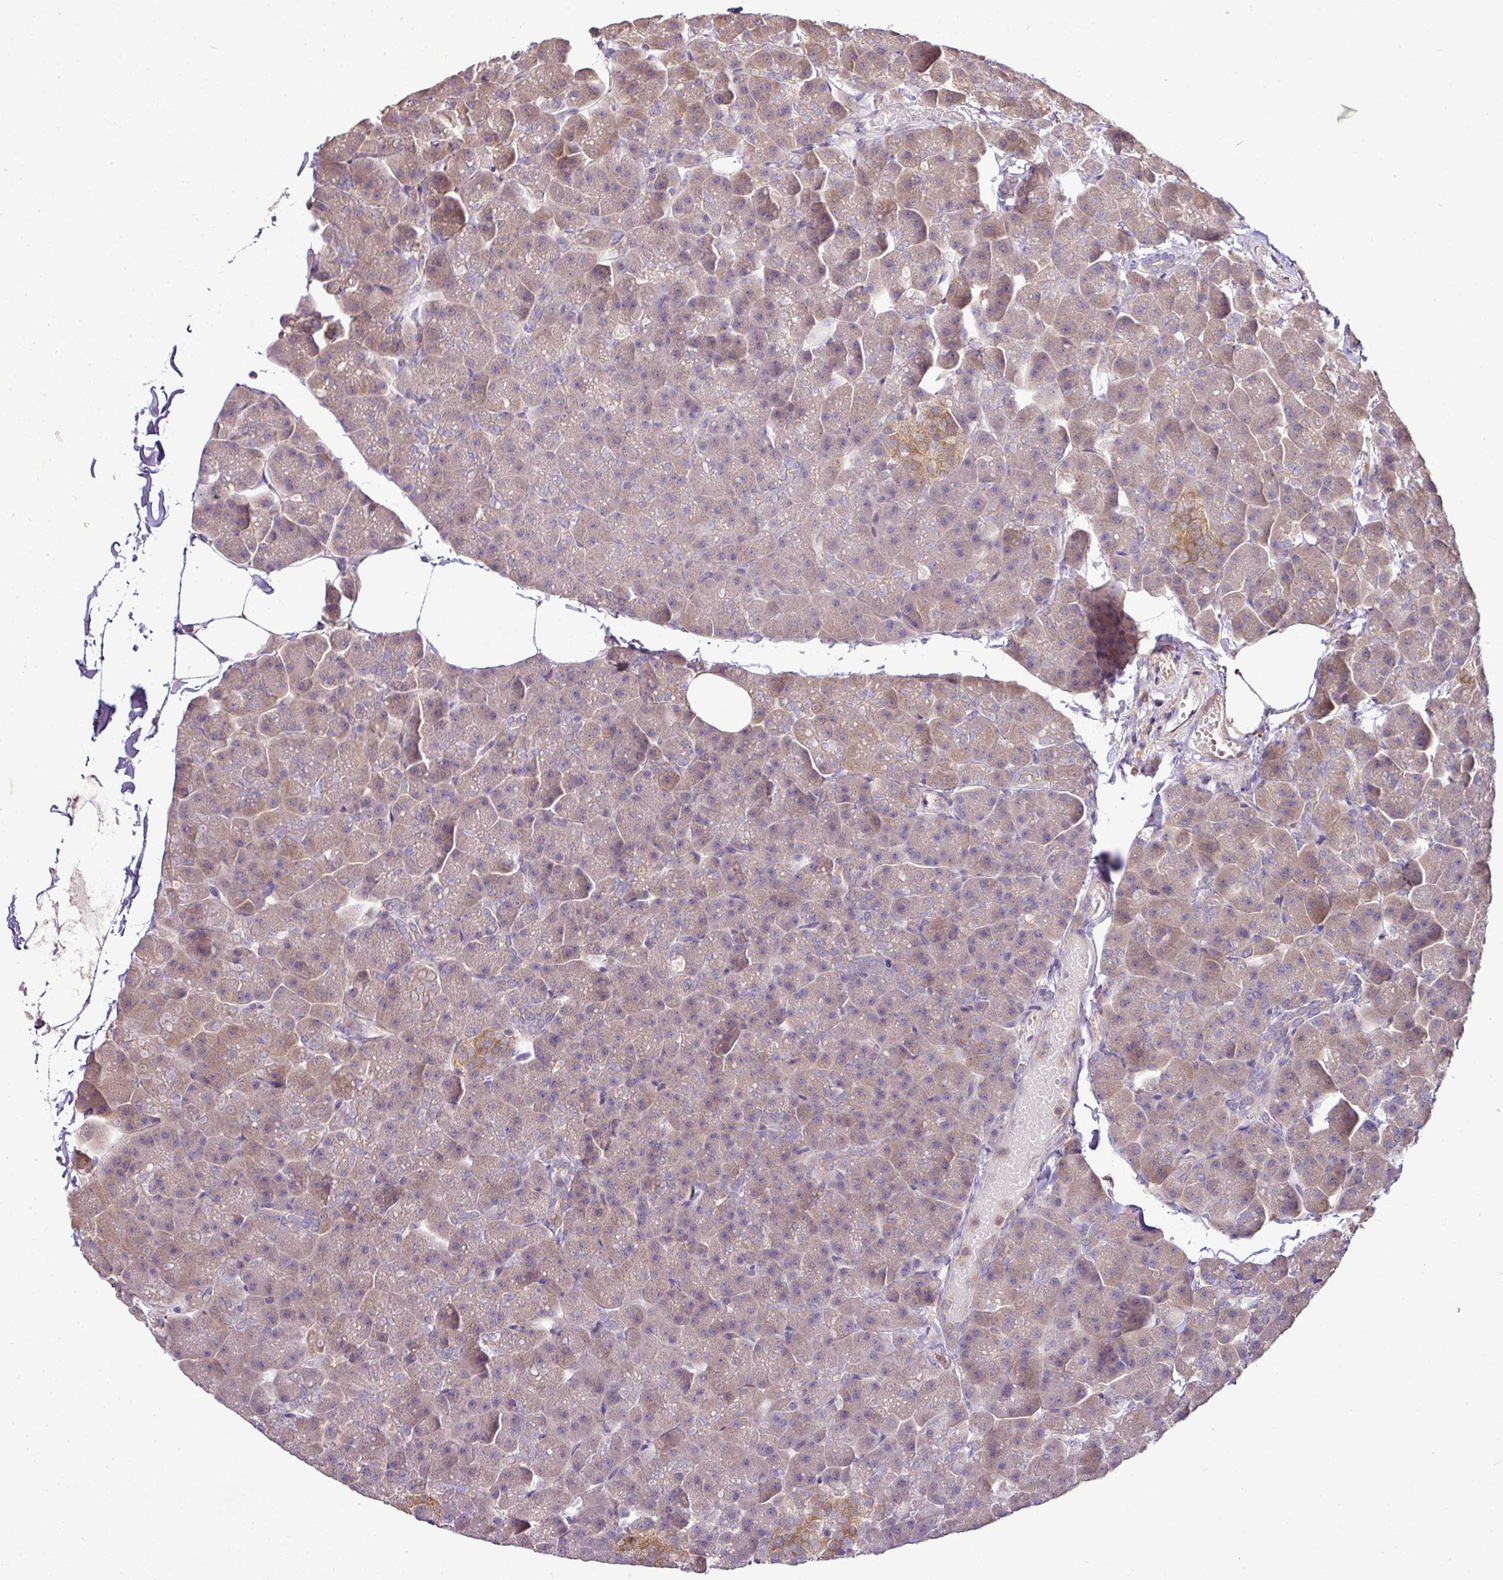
{"staining": {"intensity": "weak", "quantity": "<25%", "location": "cytoplasmic/membranous"}, "tissue": "pancreas", "cell_type": "Exocrine glandular cells", "image_type": "normal", "snomed": [{"axis": "morphology", "description": "Normal tissue, NOS"}, {"axis": "topography", "description": "Pancreas"}], "caption": "This is an IHC micrograph of unremarkable human pancreas. There is no expression in exocrine glandular cells.", "gene": "TMEM107", "patient": {"sex": "male", "age": 35}}